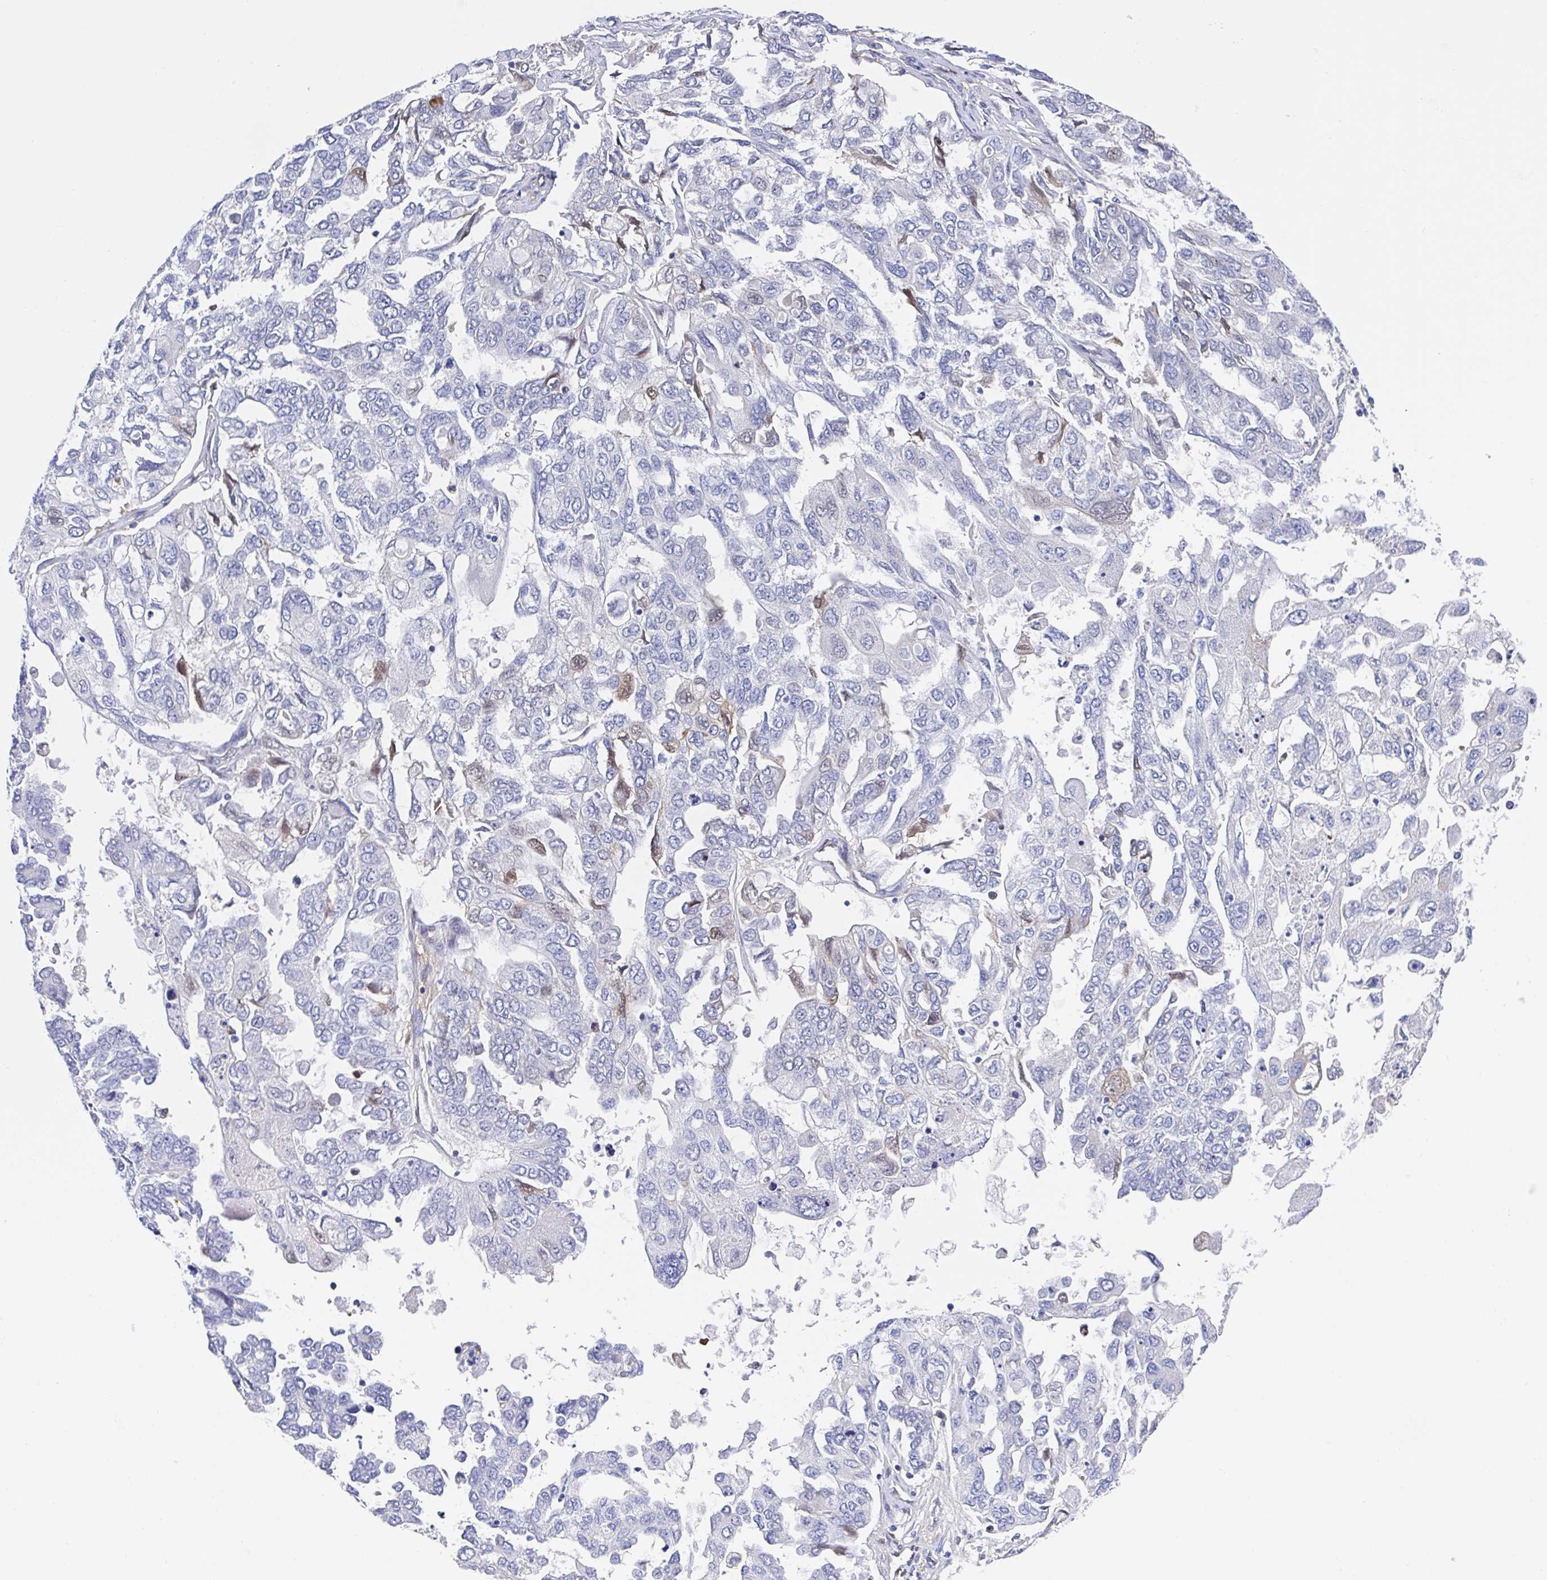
{"staining": {"intensity": "negative", "quantity": "none", "location": "none"}, "tissue": "ovarian cancer", "cell_type": "Tumor cells", "image_type": "cancer", "snomed": [{"axis": "morphology", "description": "Cystadenocarcinoma, serous, NOS"}, {"axis": "topography", "description": "Ovary"}], "caption": "A high-resolution photomicrograph shows immunohistochemistry (IHC) staining of ovarian serous cystadenocarcinoma, which exhibits no significant staining in tumor cells.", "gene": "FCGR3A", "patient": {"sex": "female", "age": 53}}